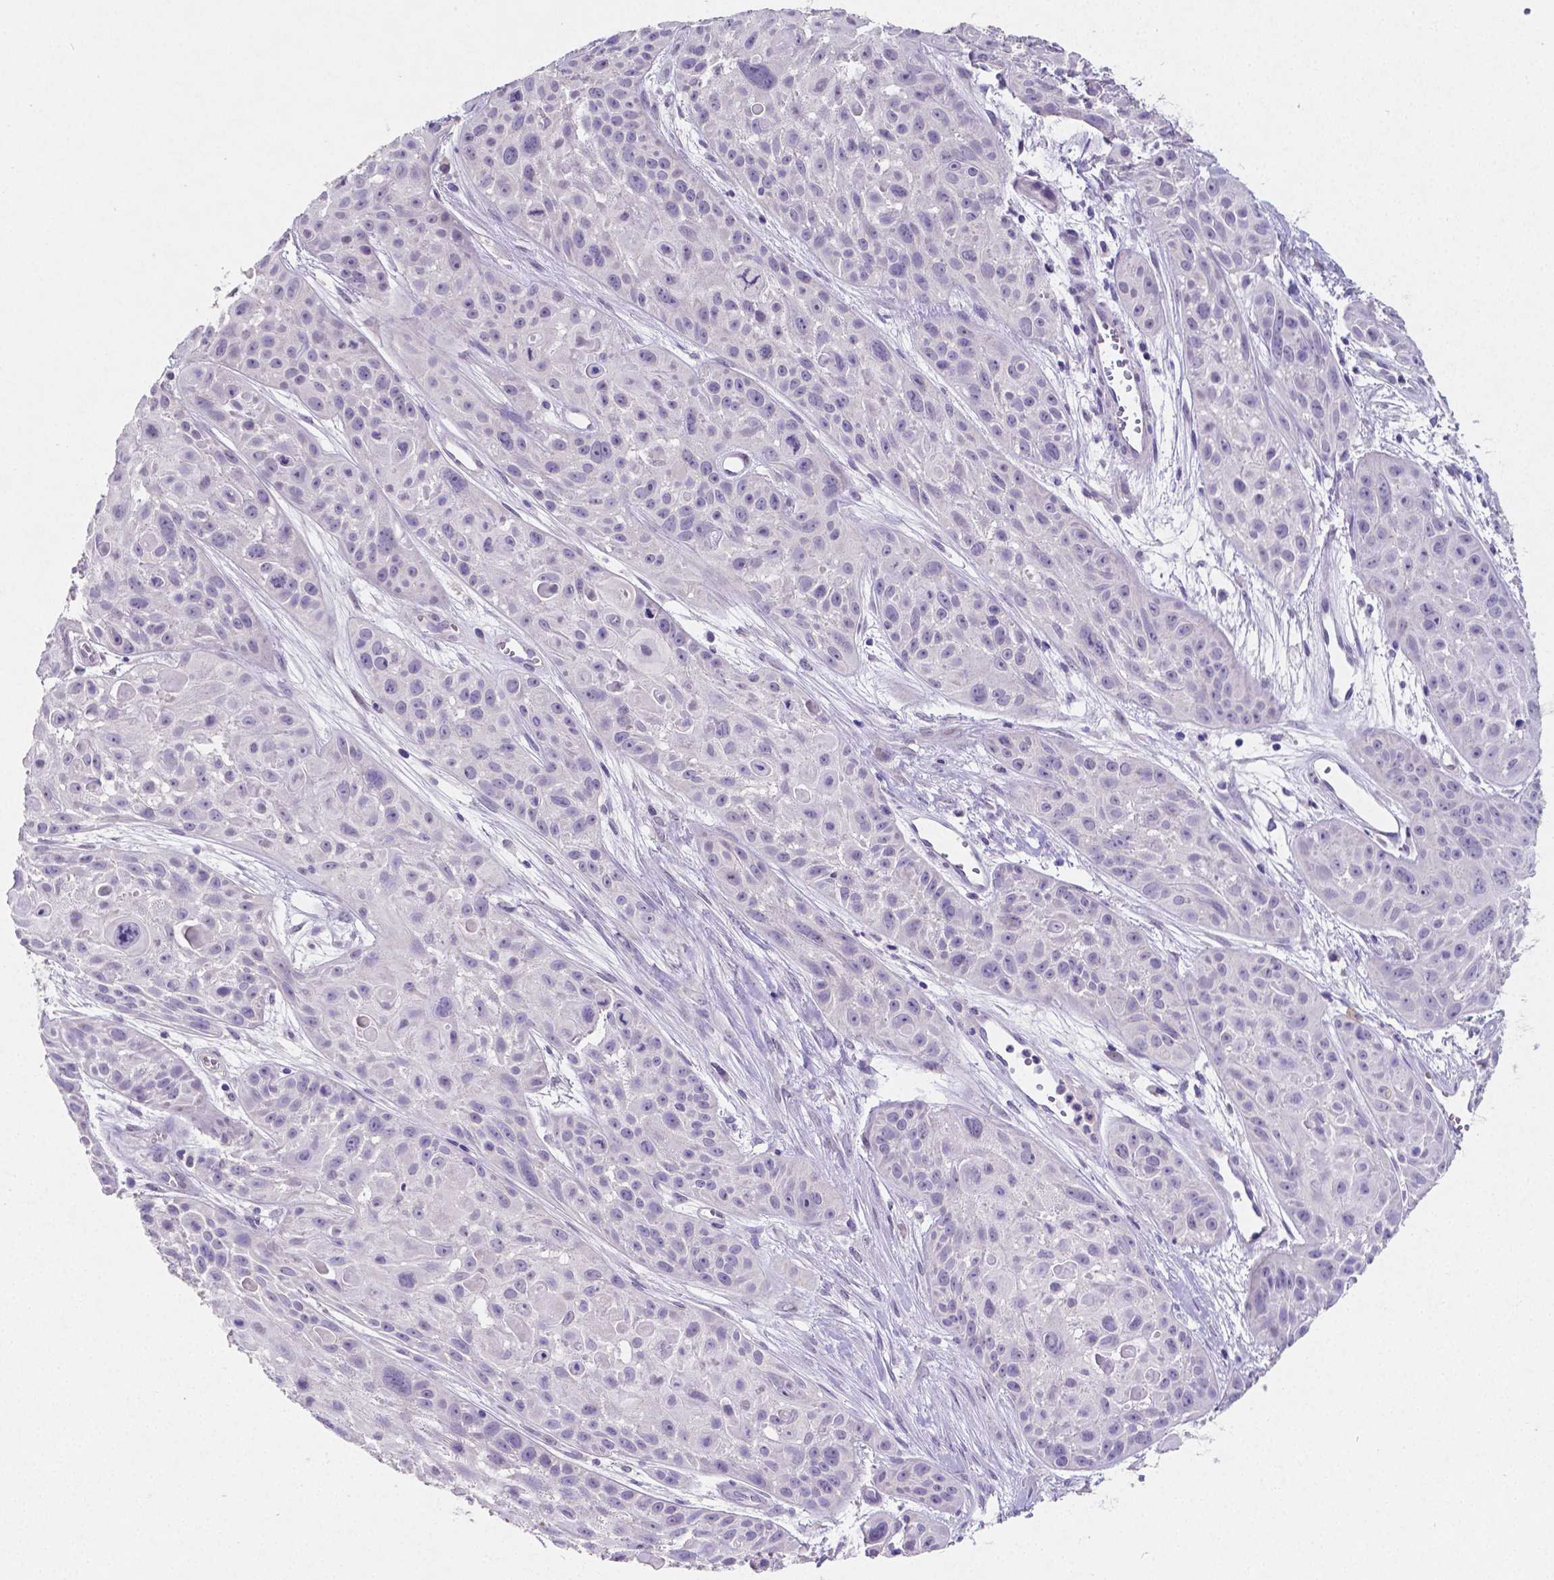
{"staining": {"intensity": "negative", "quantity": "none", "location": "none"}, "tissue": "skin cancer", "cell_type": "Tumor cells", "image_type": "cancer", "snomed": [{"axis": "morphology", "description": "Squamous cell carcinoma, NOS"}, {"axis": "topography", "description": "Skin"}, {"axis": "topography", "description": "Anal"}], "caption": "A high-resolution image shows immunohistochemistry (IHC) staining of squamous cell carcinoma (skin), which demonstrates no significant positivity in tumor cells.", "gene": "SATB2", "patient": {"sex": "female", "age": 75}}